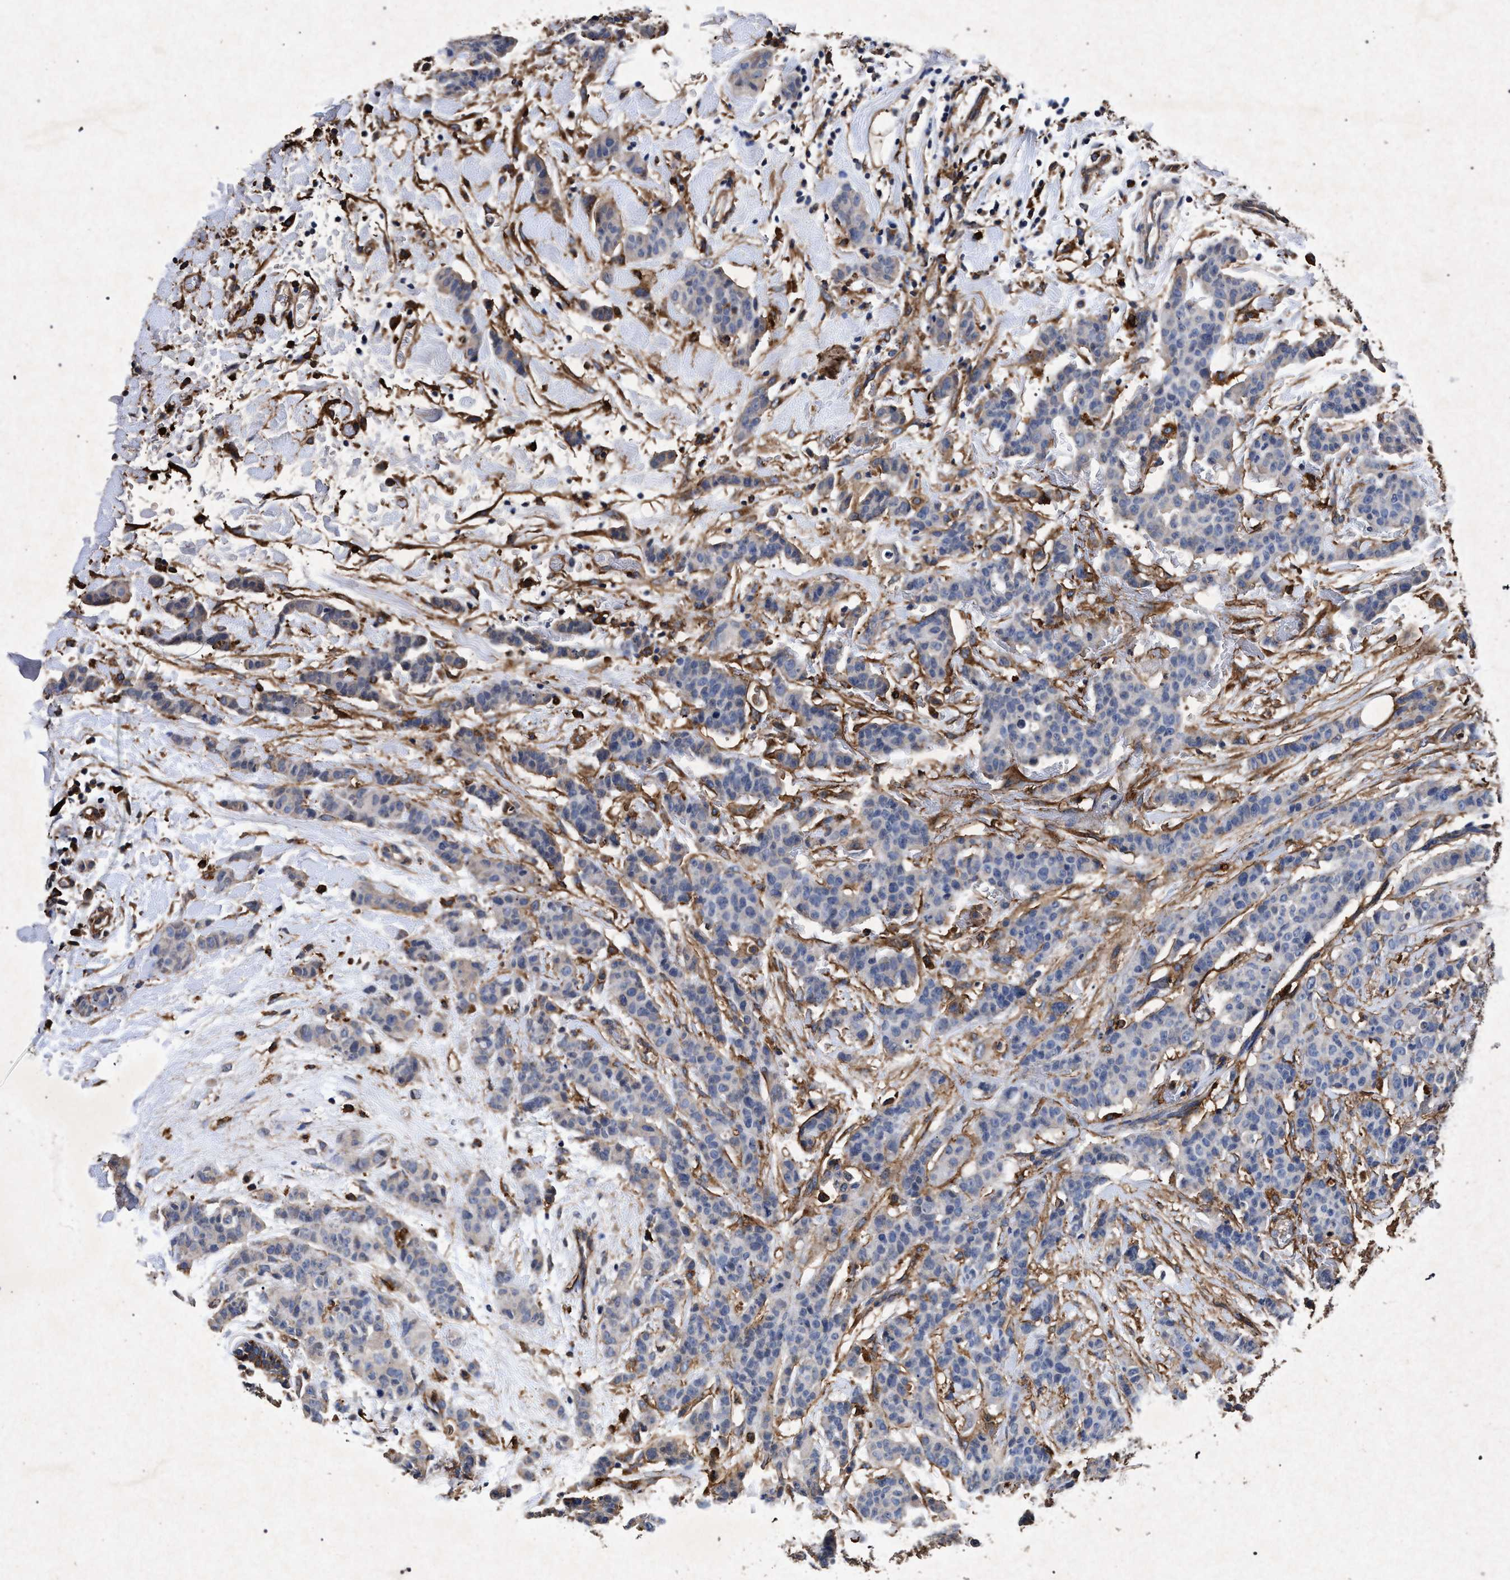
{"staining": {"intensity": "weak", "quantity": "<25%", "location": "cytoplasmic/membranous"}, "tissue": "breast cancer", "cell_type": "Tumor cells", "image_type": "cancer", "snomed": [{"axis": "morphology", "description": "Normal tissue, NOS"}, {"axis": "morphology", "description": "Duct carcinoma"}, {"axis": "topography", "description": "Breast"}], "caption": "This is an immunohistochemistry photomicrograph of breast cancer. There is no staining in tumor cells.", "gene": "MARCKS", "patient": {"sex": "female", "age": 40}}